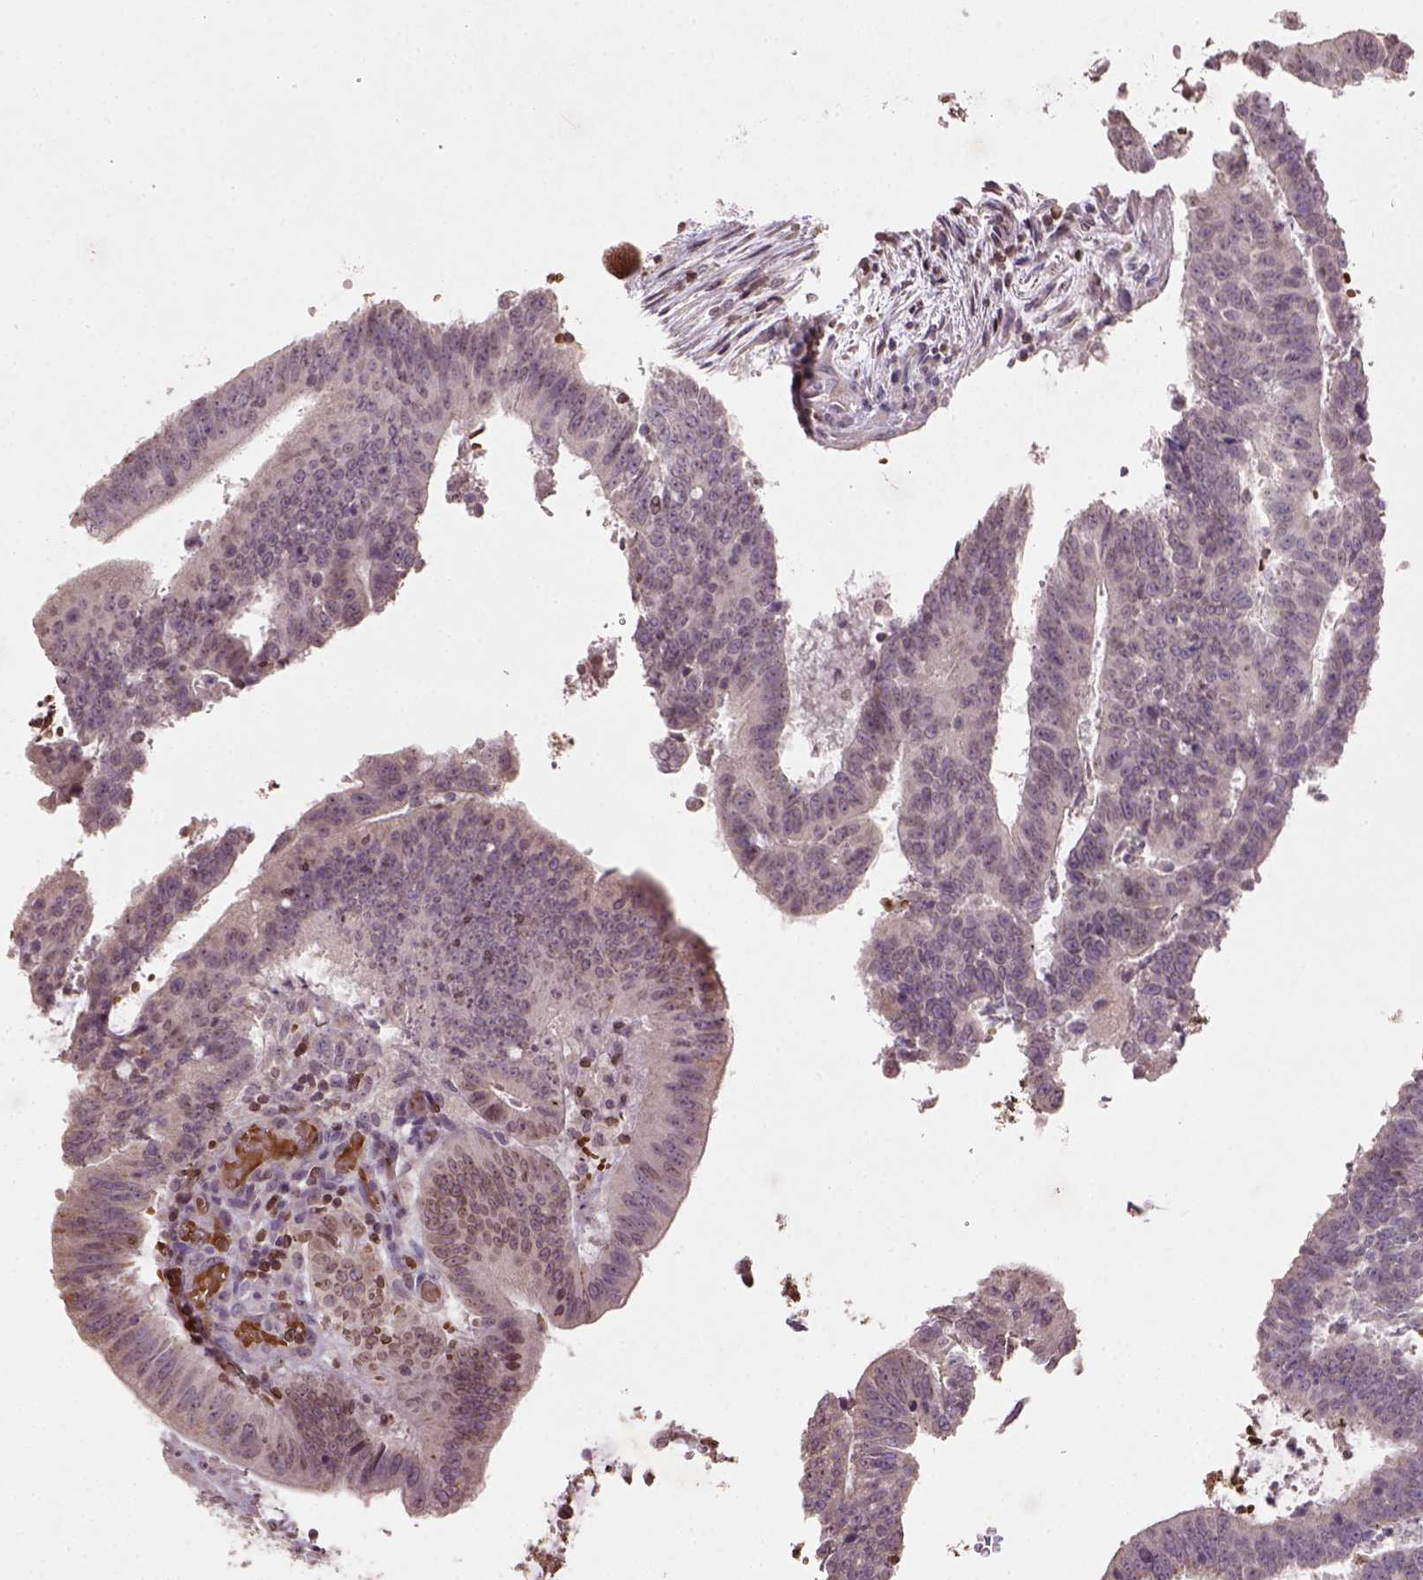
{"staining": {"intensity": "weak", "quantity": "<25%", "location": "cytoplasmic/membranous,nuclear"}, "tissue": "colorectal cancer", "cell_type": "Tumor cells", "image_type": "cancer", "snomed": [{"axis": "morphology", "description": "Adenocarcinoma, NOS"}, {"axis": "topography", "description": "Colon"}], "caption": "A photomicrograph of human colorectal cancer (adenocarcinoma) is negative for staining in tumor cells.", "gene": "NUDT3", "patient": {"sex": "female", "age": 43}}